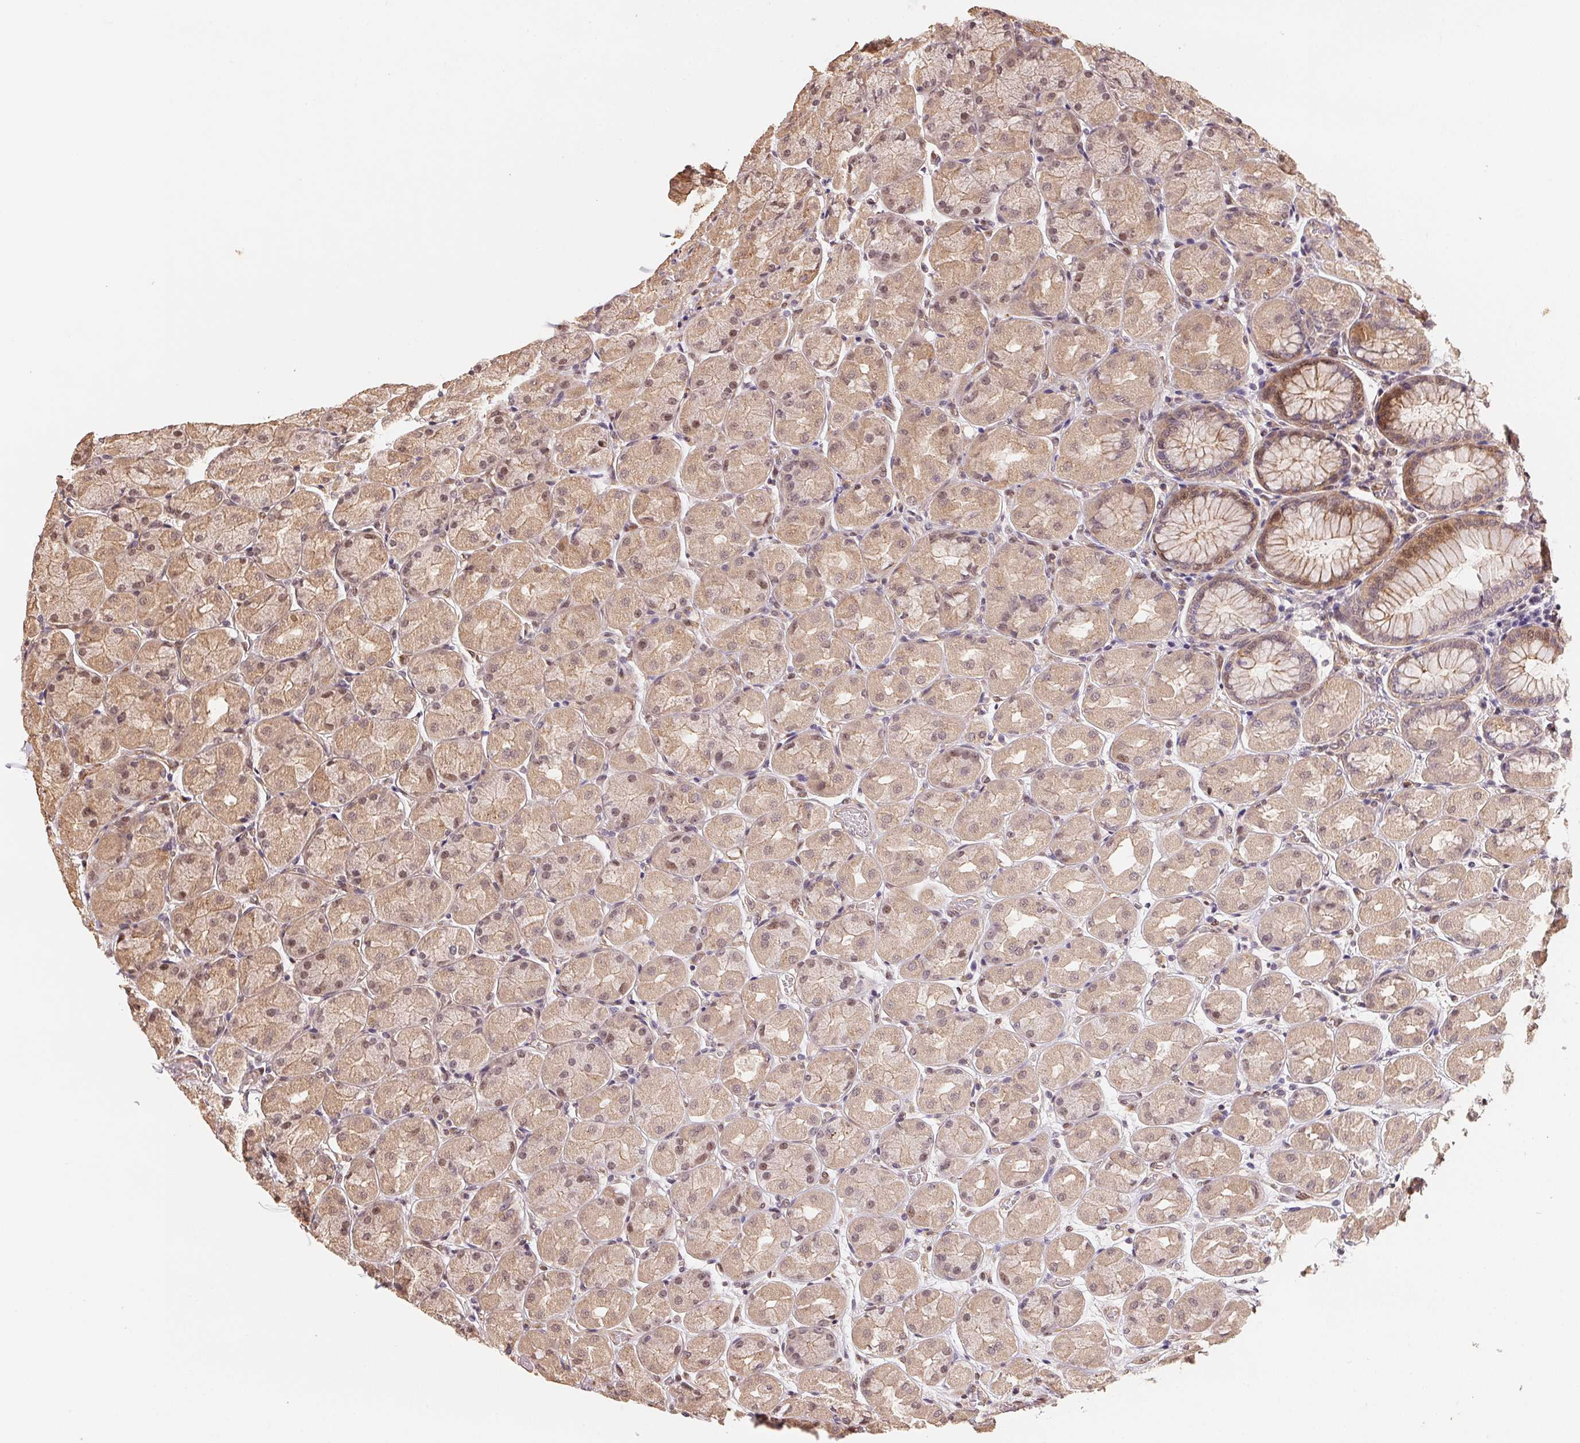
{"staining": {"intensity": "weak", "quantity": "25%-75%", "location": "cytoplasmic/membranous,nuclear"}, "tissue": "stomach", "cell_type": "Glandular cells", "image_type": "normal", "snomed": [{"axis": "morphology", "description": "Normal tissue, NOS"}, {"axis": "topography", "description": "Stomach, upper"}], "caption": "Brown immunohistochemical staining in normal stomach displays weak cytoplasmic/membranous,nuclear staining in about 25%-75% of glandular cells.", "gene": "TMEM222", "patient": {"sex": "female", "age": 56}}